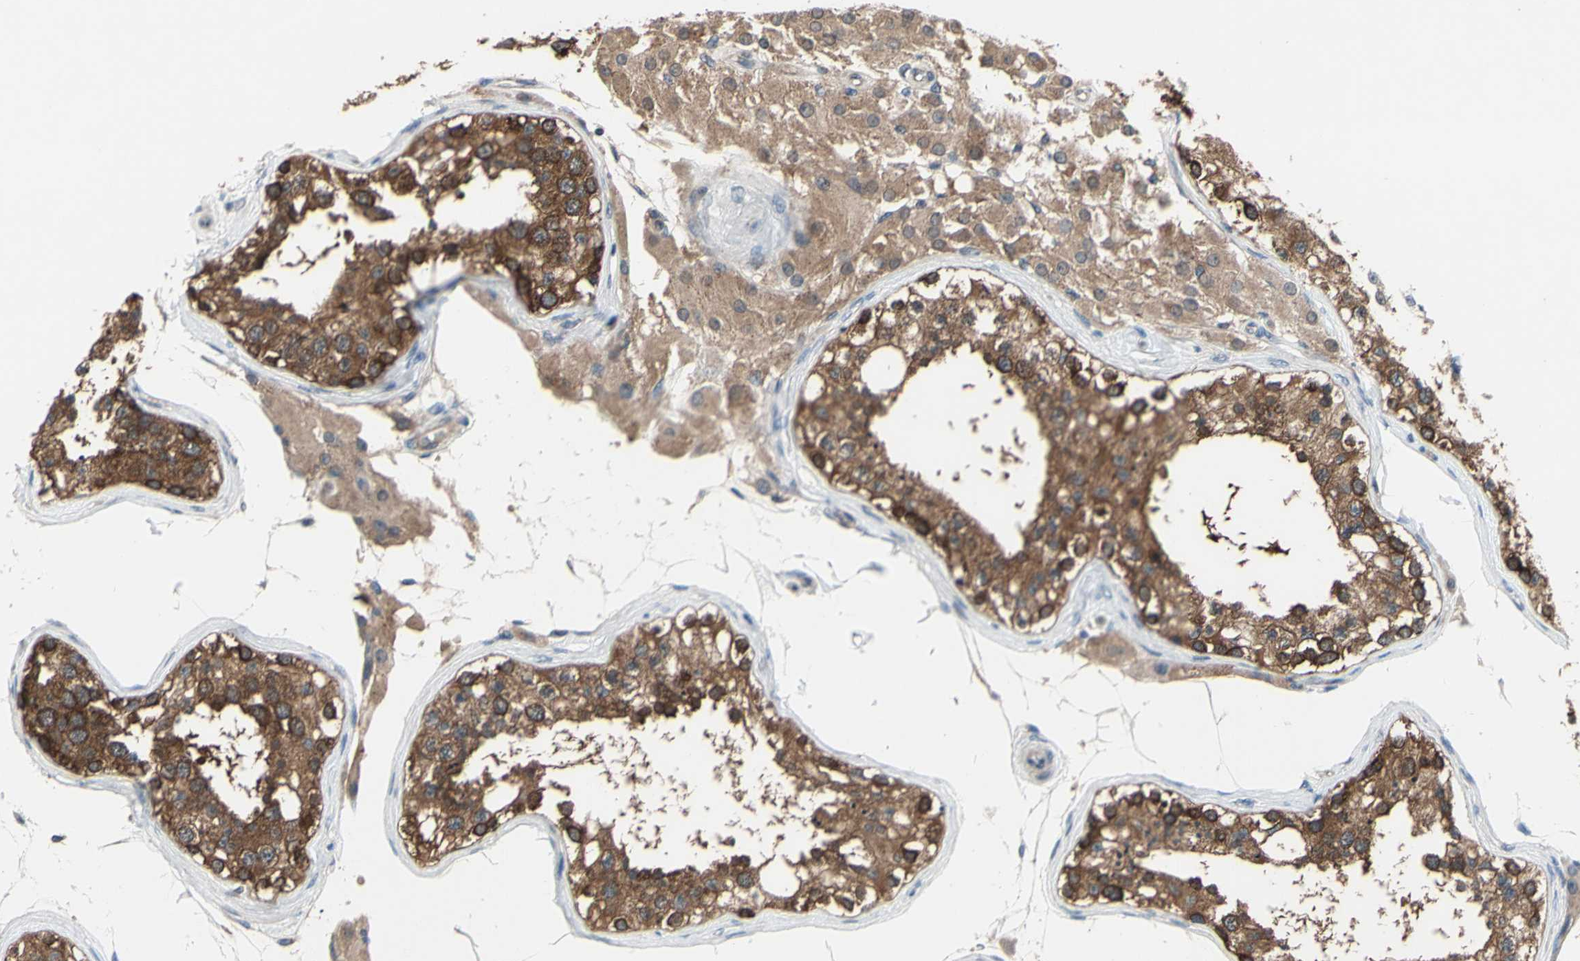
{"staining": {"intensity": "strong", "quantity": ">75%", "location": "cytoplasmic/membranous"}, "tissue": "testis", "cell_type": "Cells in seminiferous ducts", "image_type": "normal", "snomed": [{"axis": "morphology", "description": "Normal tissue, NOS"}, {"axis": "topography", "description": "Testis"}], "caption": "Testis stained with DAB (3,3'-diaminobenzidine) IHC exhibits high levels of strong cytoplasmic/membranous staining in about >75% of cells in seminiferous ducts.", "gene": "DYNLRB1", "patient": {"sex": "male", "age": 68}}